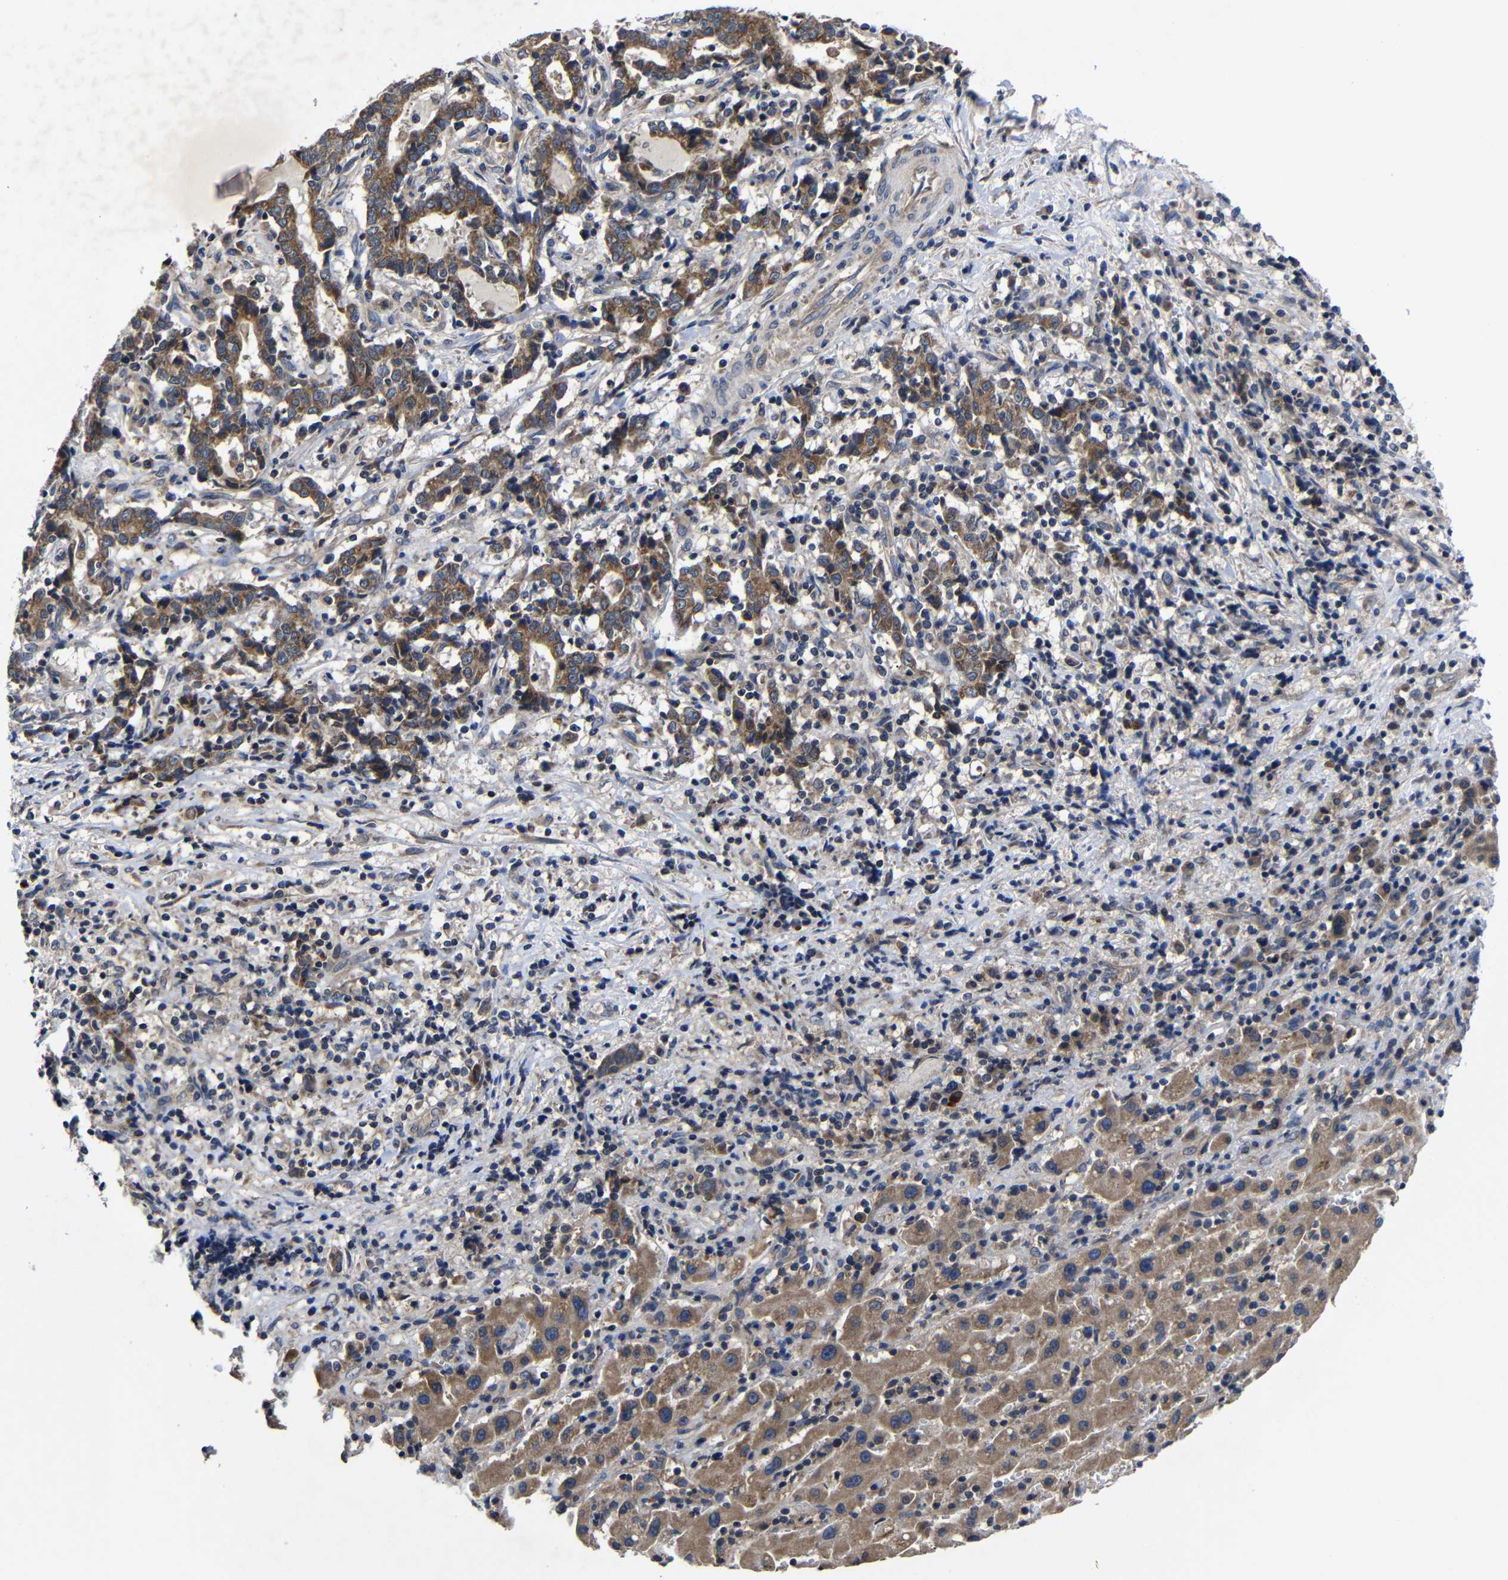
{"staining": {"intensity": "moderate", "quantity": ">75%", "location": "cytoplasmic/membranous"}, "tissue": "liver cancer", "cell_type": "Tumor cells", "image_type": "cancer", "snomed": [{"axis": "morphology", "description": "Cholangiocarcinoma"}, {"axis": "topography", "description": "Liver"}], "caption": "The image demonstrates immunohistochemical staining of liver cancer. There is moderate cytoplasmic/membranous positivity is present in about >75% of tumor cells. (Brightfield microscopy of DAB IHC at high magnification).", "gene": "LPAR5", "patient": {"sex": "male", "age": 57}}